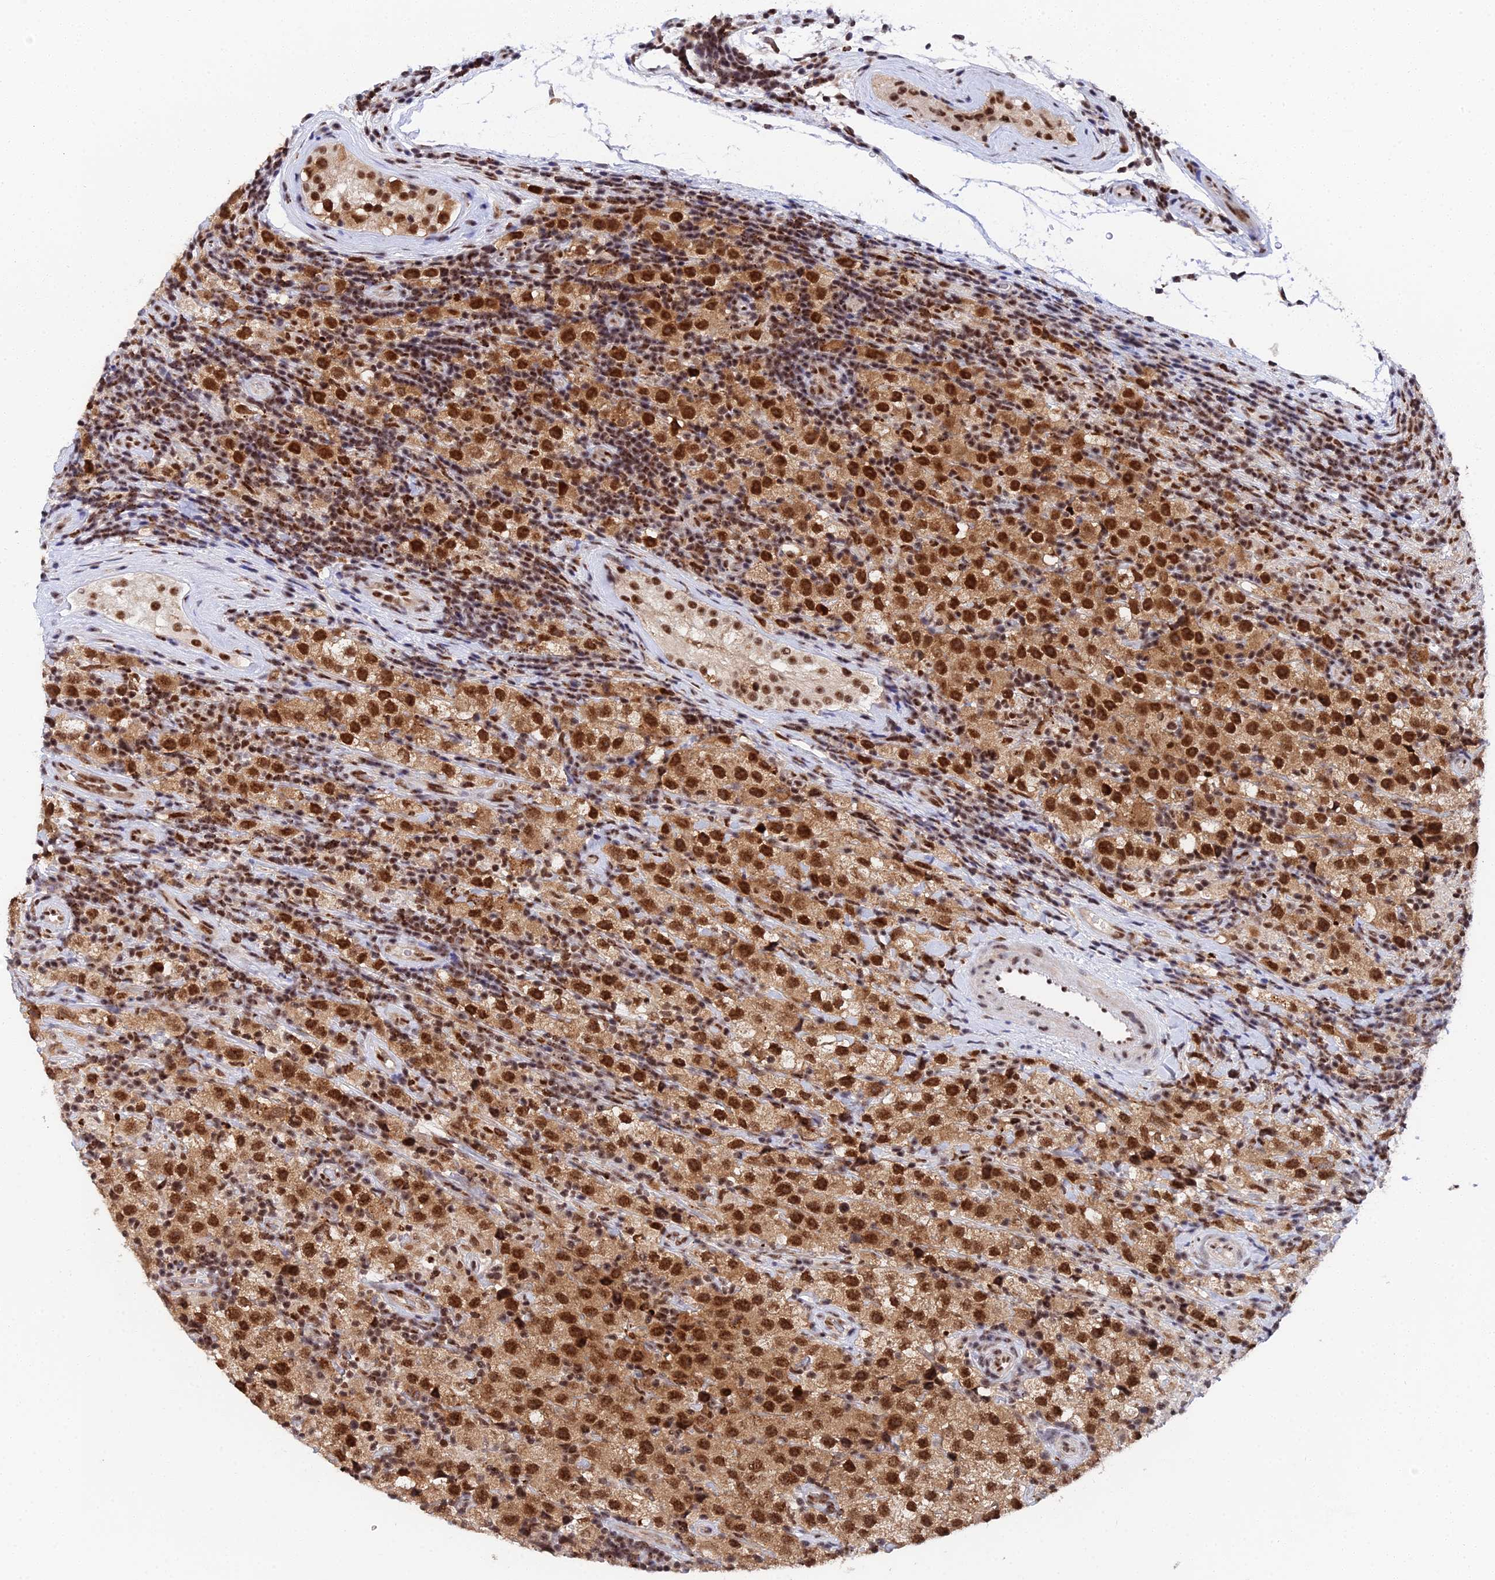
{"staining": {"intensity": "strong", "quantity": ">75%", "location": "cytoplasmic/membranous,nuclear"}, "tissue": "testis cancer", "cell_type": "Tumor cells", "image_type": "cancer", "snomed": [{"axis": "morphology", "description": "Seminoma, NOS"}, {"axis": "morphology", "description": "Carcinoma, Embryonal, NOS"}, {"axis": "topography", "description": "Testis"}], "caption": "Brown immunohistochemical staining in testis cancer shows strong cytoplasmic/membranous and nuclear positivity in approximately >75% of tumor cells. Using DAB (brown) and hematoxylin (blue) stains, captured at high magnification using brightfield microscopy.", "gene": "MAGOHB", "patient": {"sex": "male", "age": 41}}